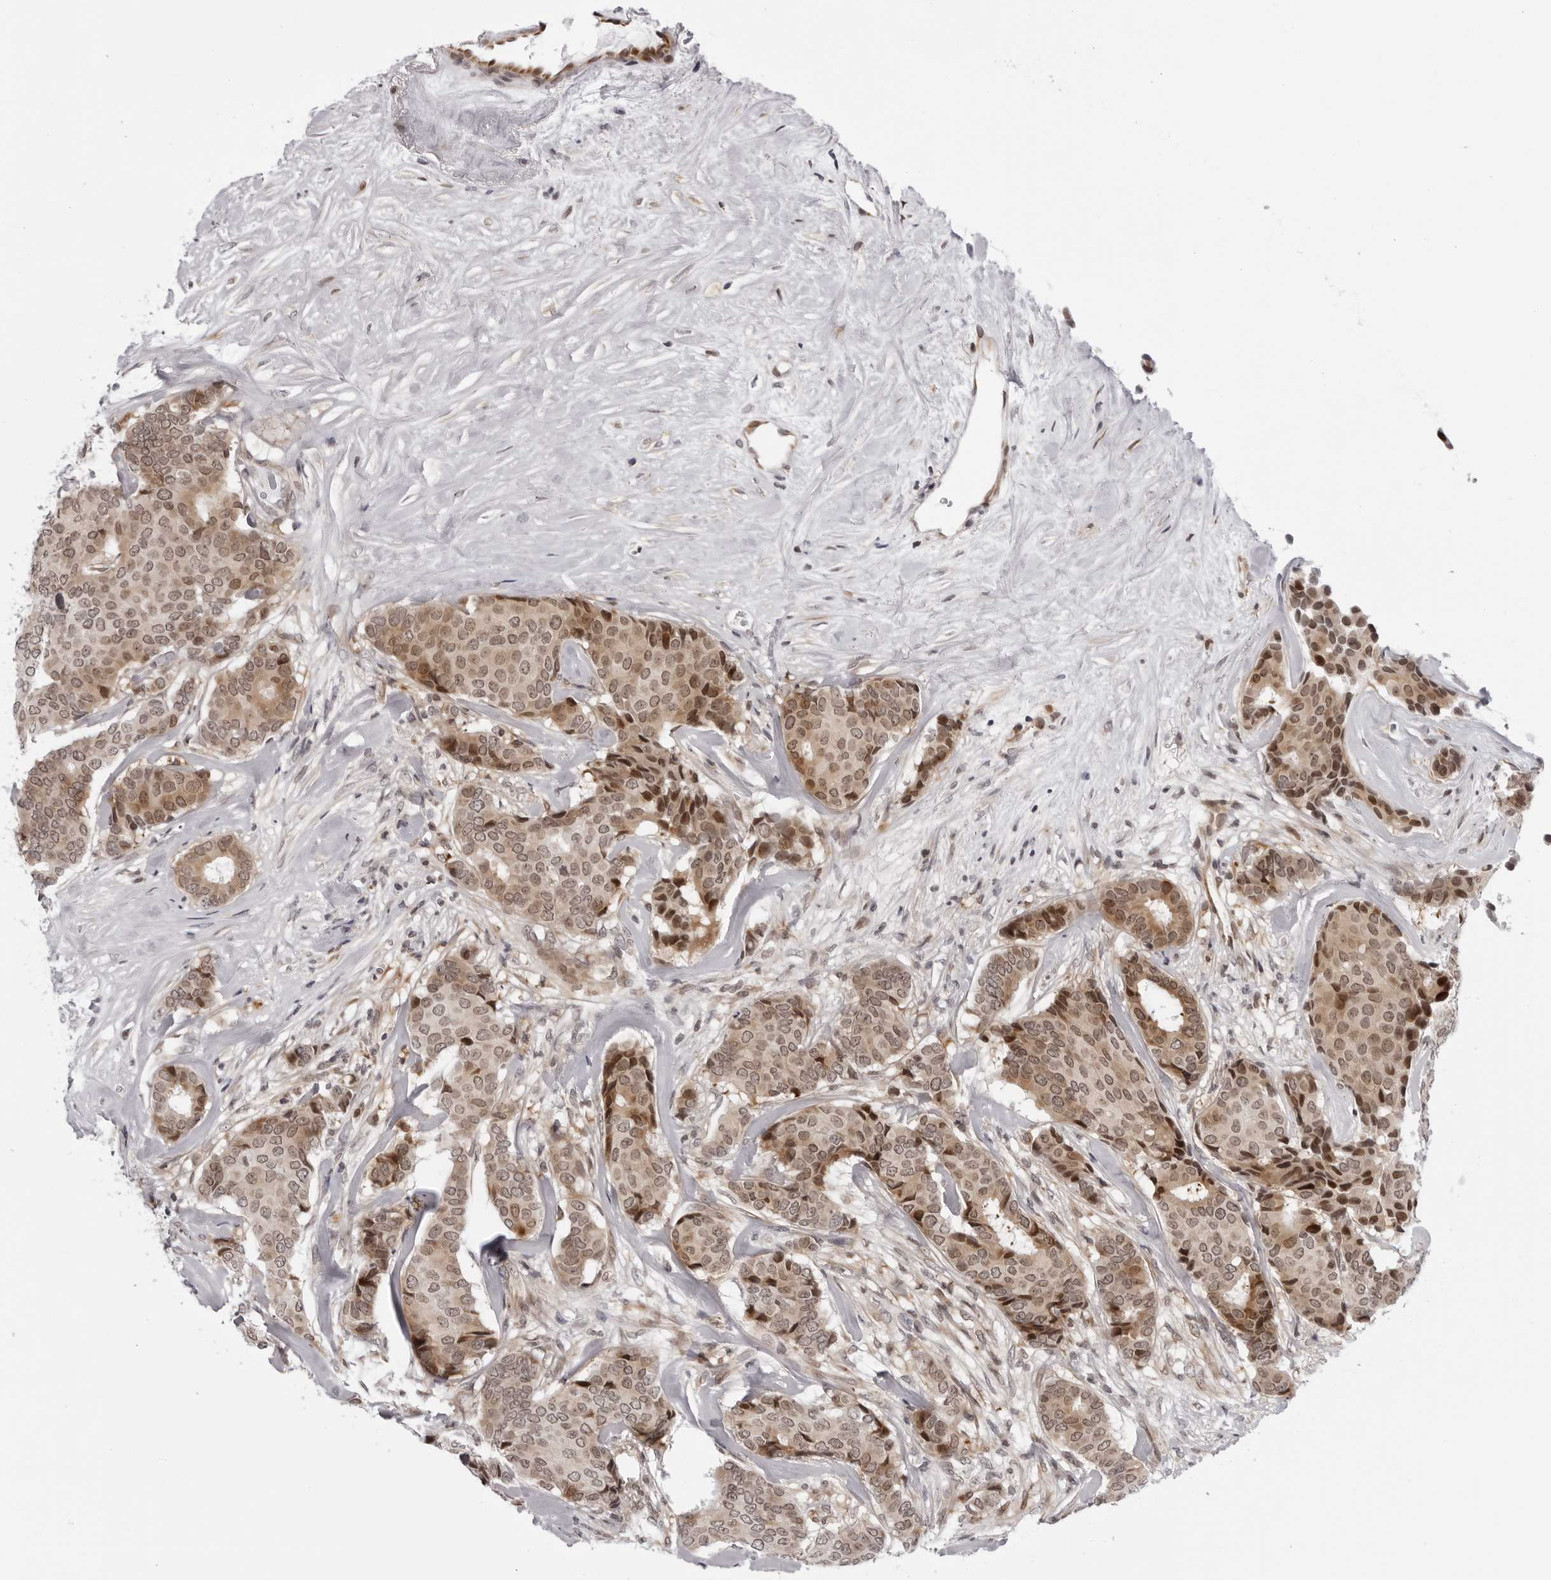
{"staining": {"intensity": "moderate", "quantity": ">75%", "location": "cytoplasmic/membranous,nuclear"}, "tissue": "breast cancer", "cell_type": "Tumor cells", "image_type": "cancer", "snomed": [{"axis": "morphology", "description": "Duct carcinoma"}, {"axis": "topography", "description": "Breast"}], "caption": "Protein analysis of breast cancer (invasive ductal carcinoma) tissue displays moderate cytoplasmic/membranous and nuclear staining in about >75% of tumor cells.", "gene": "GCSAML", "patient": {"sex": "female", "age": 75}}